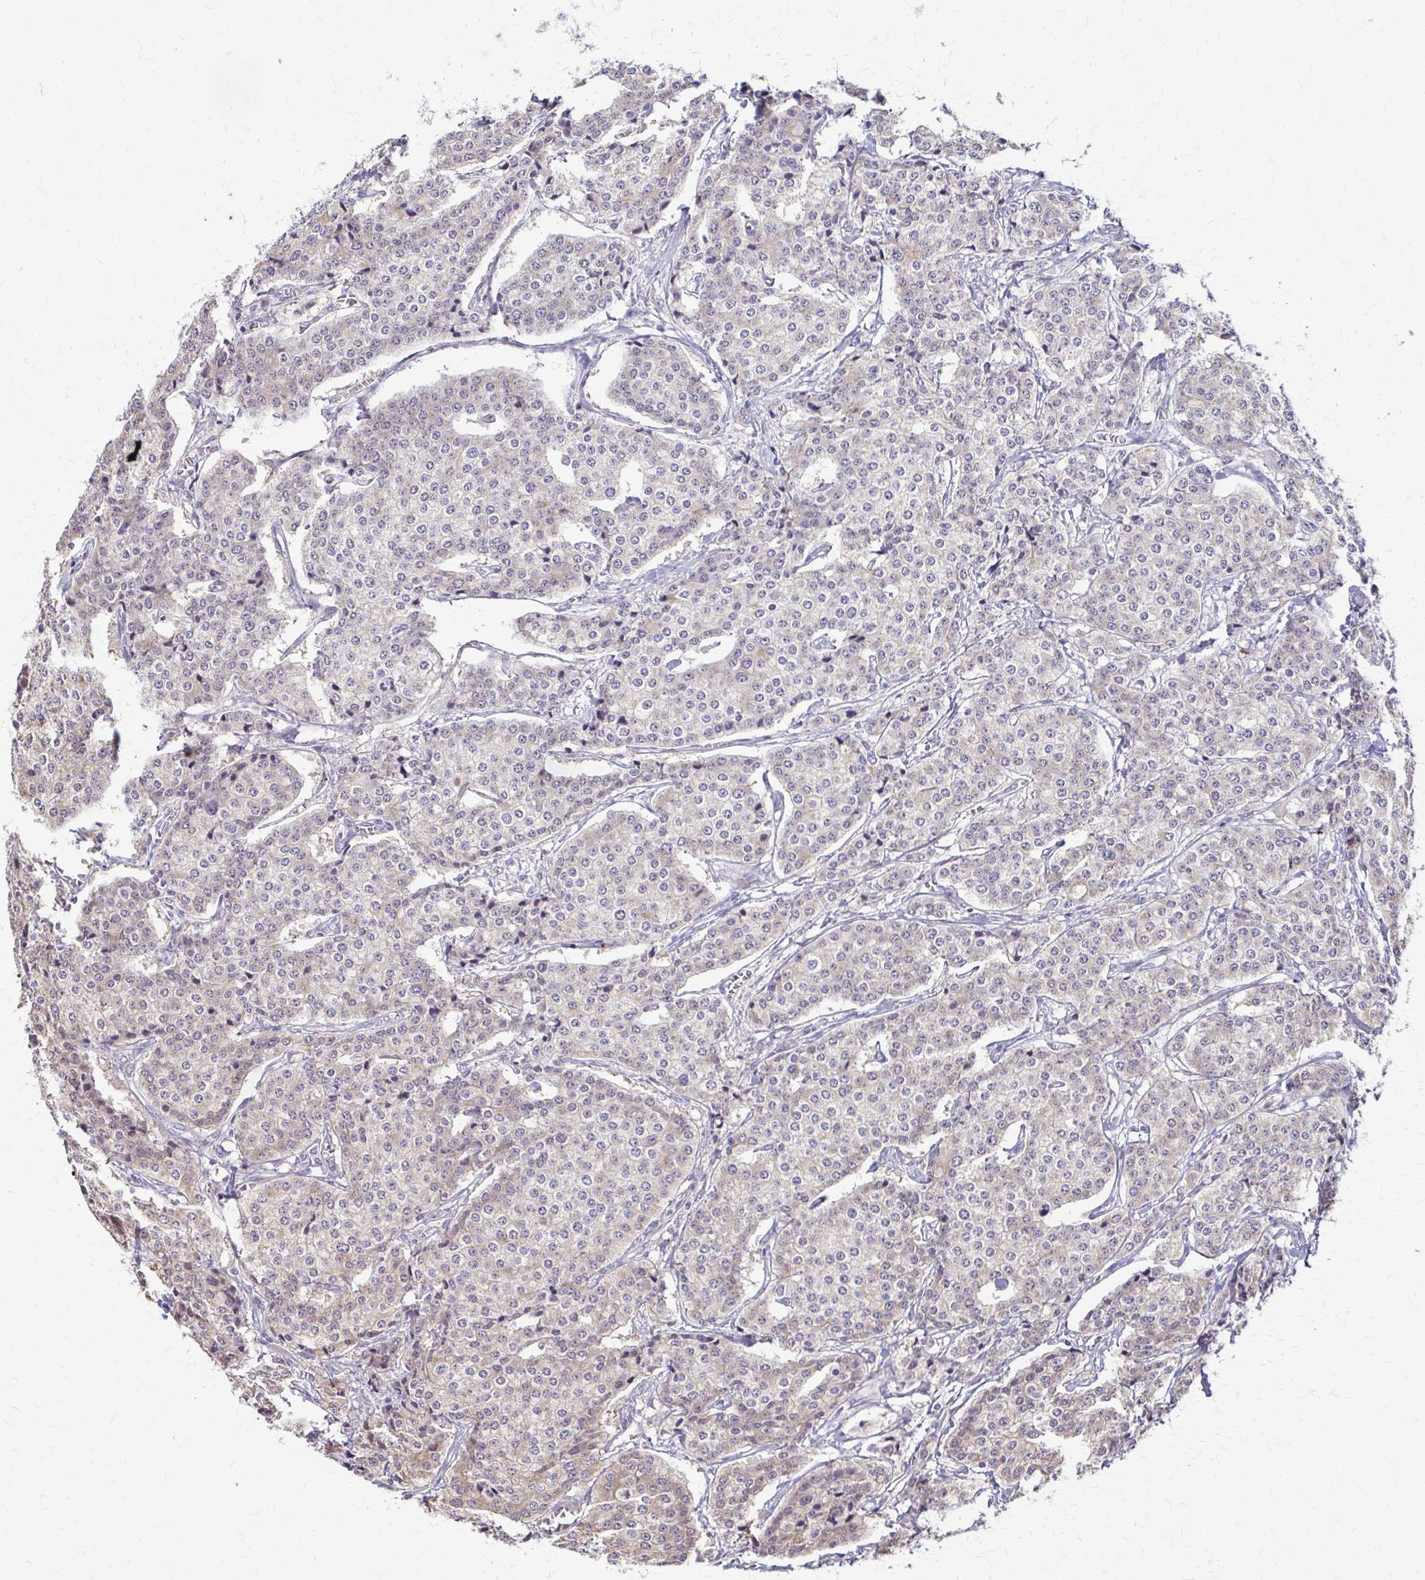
{"staining": {"intensity": "weak", "quantity": "25%-75%", "location": "cytoplasmic/membranous"}, "tissue": "carcinoid", "cell_type": "Tumor cells", "image_type": "cancer", "snomed": [{"axis": "morphology", "description": "Carcinoid, malignant, NOS"}, {"axis": "topography", "description": "Small intestine"}], "caption": "Carcinoid stained with a brown dye shows weak cytoplasmic/membranous positive staining in approximately 25%-75% of tumor cells.", "gene": "DSP", "patient": {"sex": "female", "age": 64}}